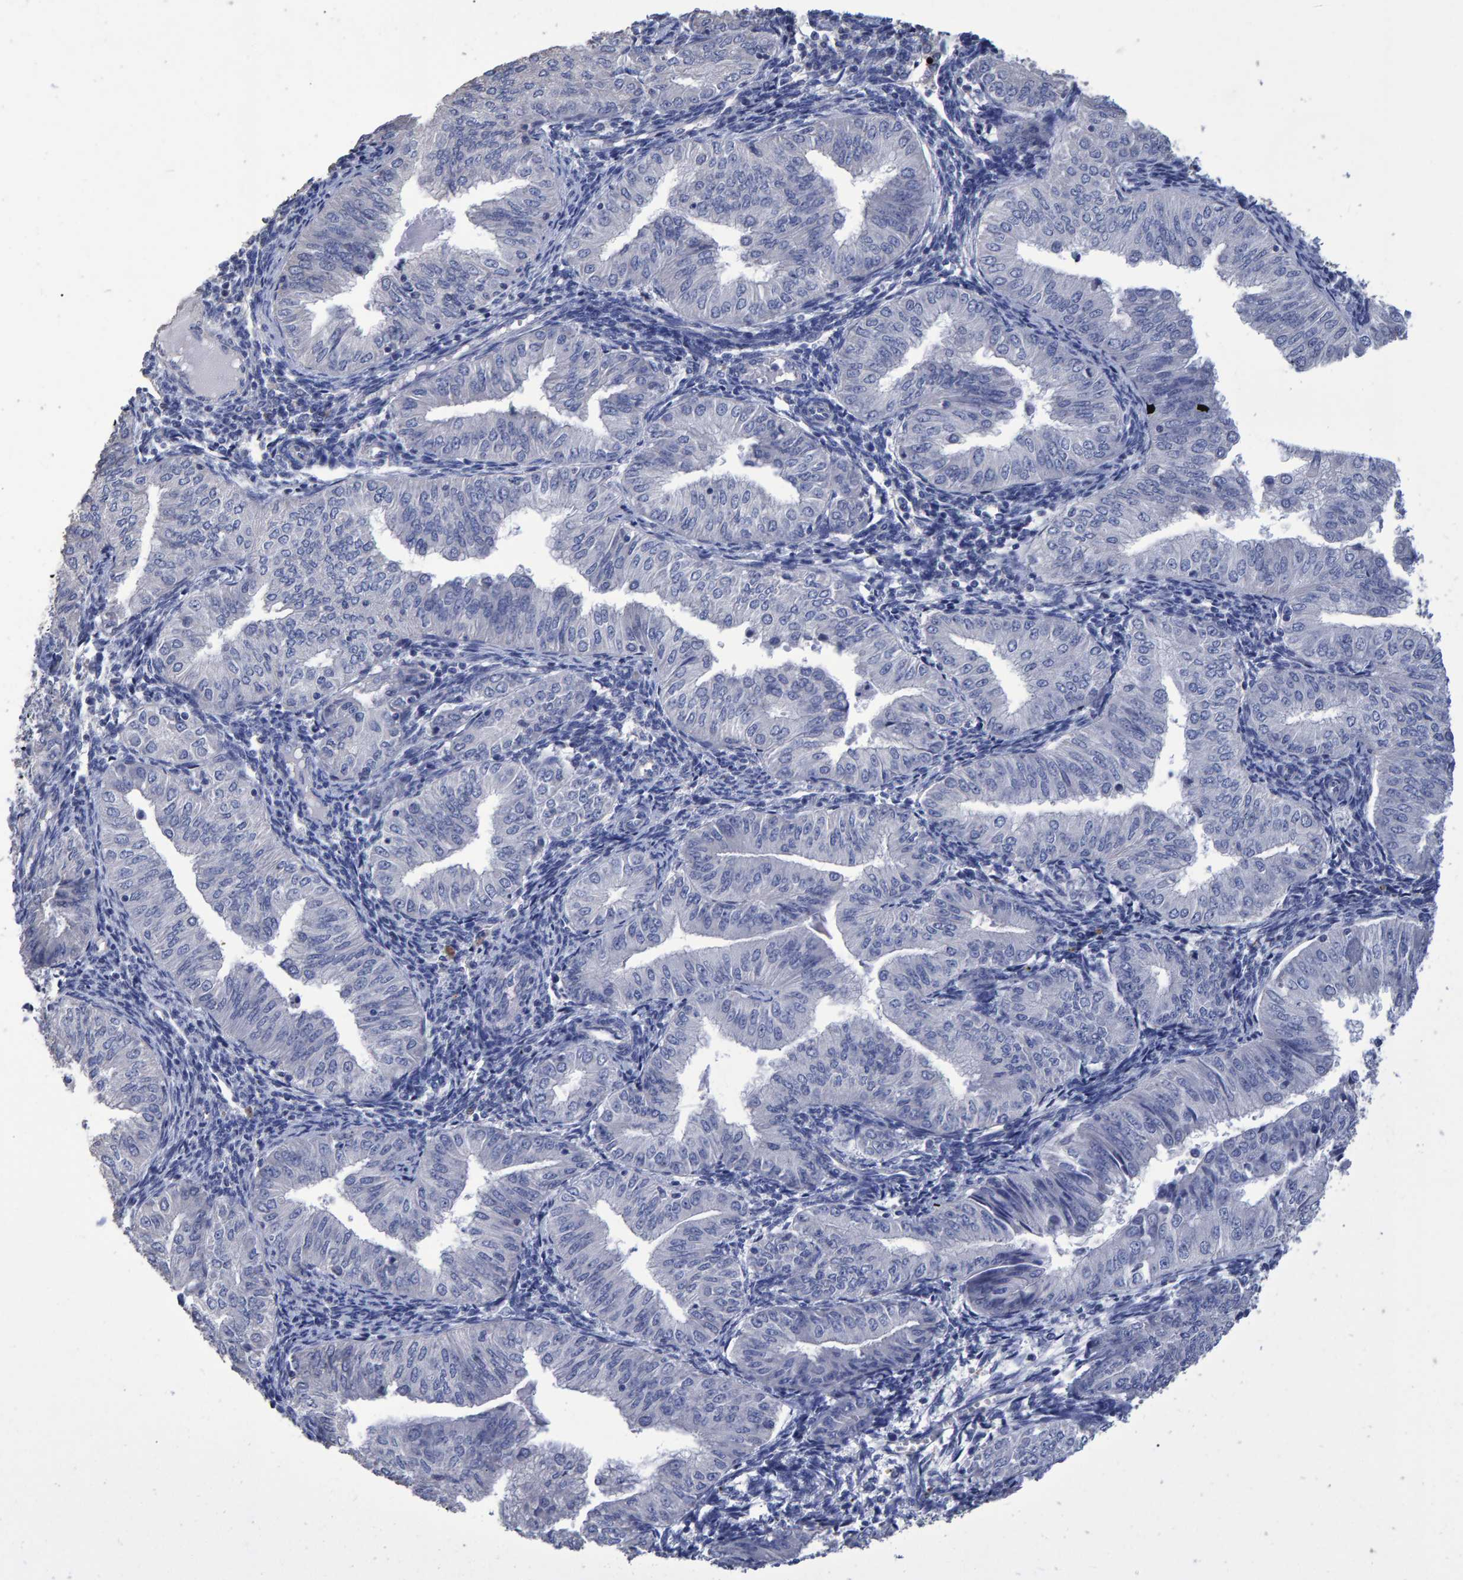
{"staining": {"intensity": "negative", "quantity": "none", "location": "none"}, "tissue": "endometrial cancer", "cell_type": "Tumor cells", "image_type": "cancer", "snomed": [{"axis": "morphology", "description": "Normal tissue, NOS"}, {"axis": "morphology", "description": "Adenocarcinoma, NOS"}, {"axis": "topography", "description": "Endometrium"}], "caption": "High power microscopy image of an immunohistochemistry (IHC) micrograph of endometrial cancer (adenocarcinoma), revealing no significant staining in tumor cells. The staining is performed using DAB (3,3'-diaminobenzidine) brown chromogen with nuclei counter-stained in using hematoxylin.", "gene": "HEMGN", "patient": {"sex": "female", "age": 53}}